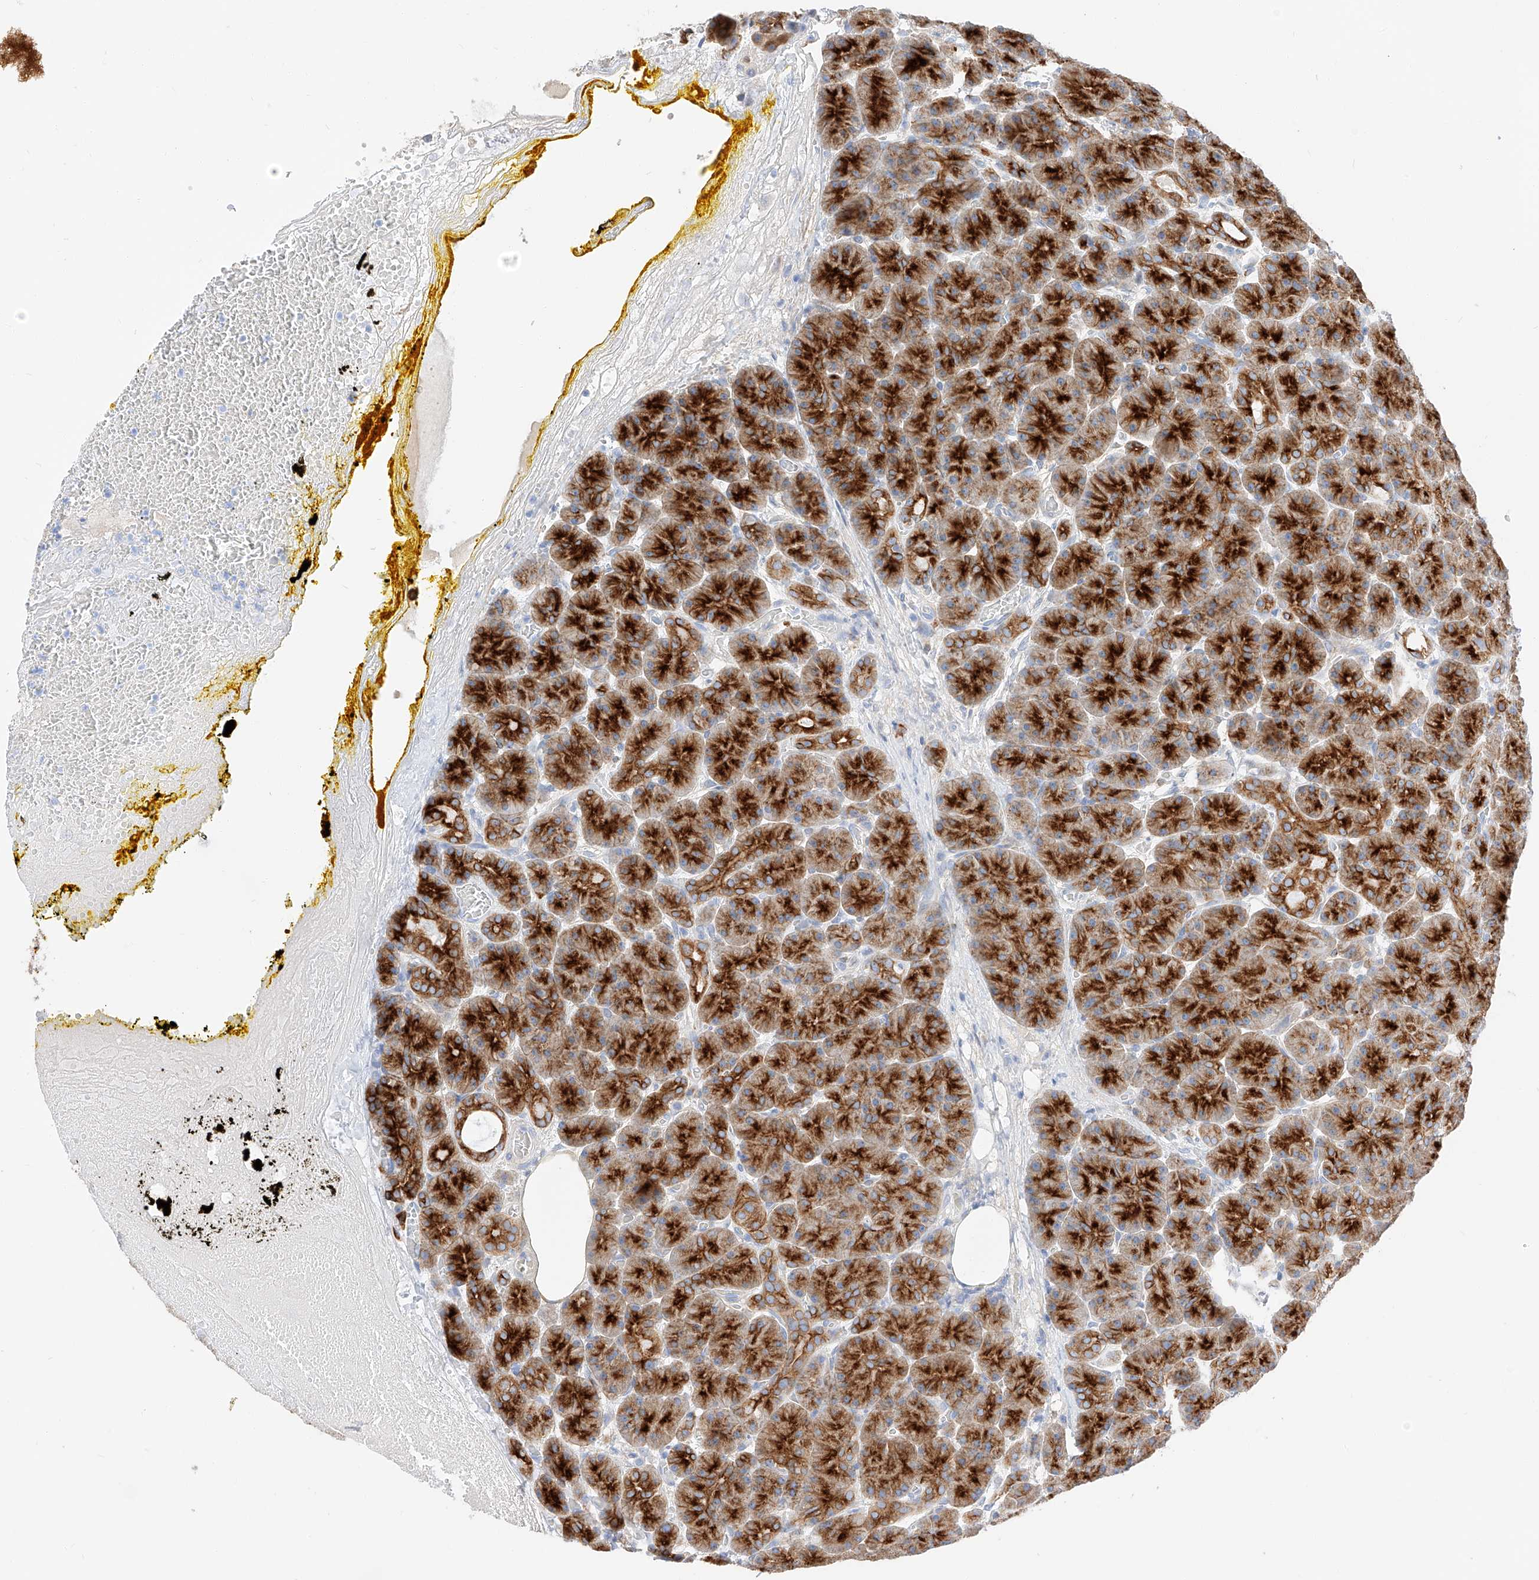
{"staining": {"intensity": "strong", "quantity": ">75%", "location": "cytoplasmic/membranous"}, "tissue": "pancreas", "cell_type": "Exocrine glandular cells", "image_type": "normal", "snomed": [{"axis": "morphology", "description": "Normal tissue, NOS"}, {"axis": "topography", "description": "Pancreas"}], "caption": "DAB immunohistochemical staining of benign pancreas reveals strong cytoplasmic/membranous protein staining in about >75% of exocrine glandular cells. Nuclei are stained in blue.", "gene": "MAP7", "patient": {"sex": "male", "age": 63}}